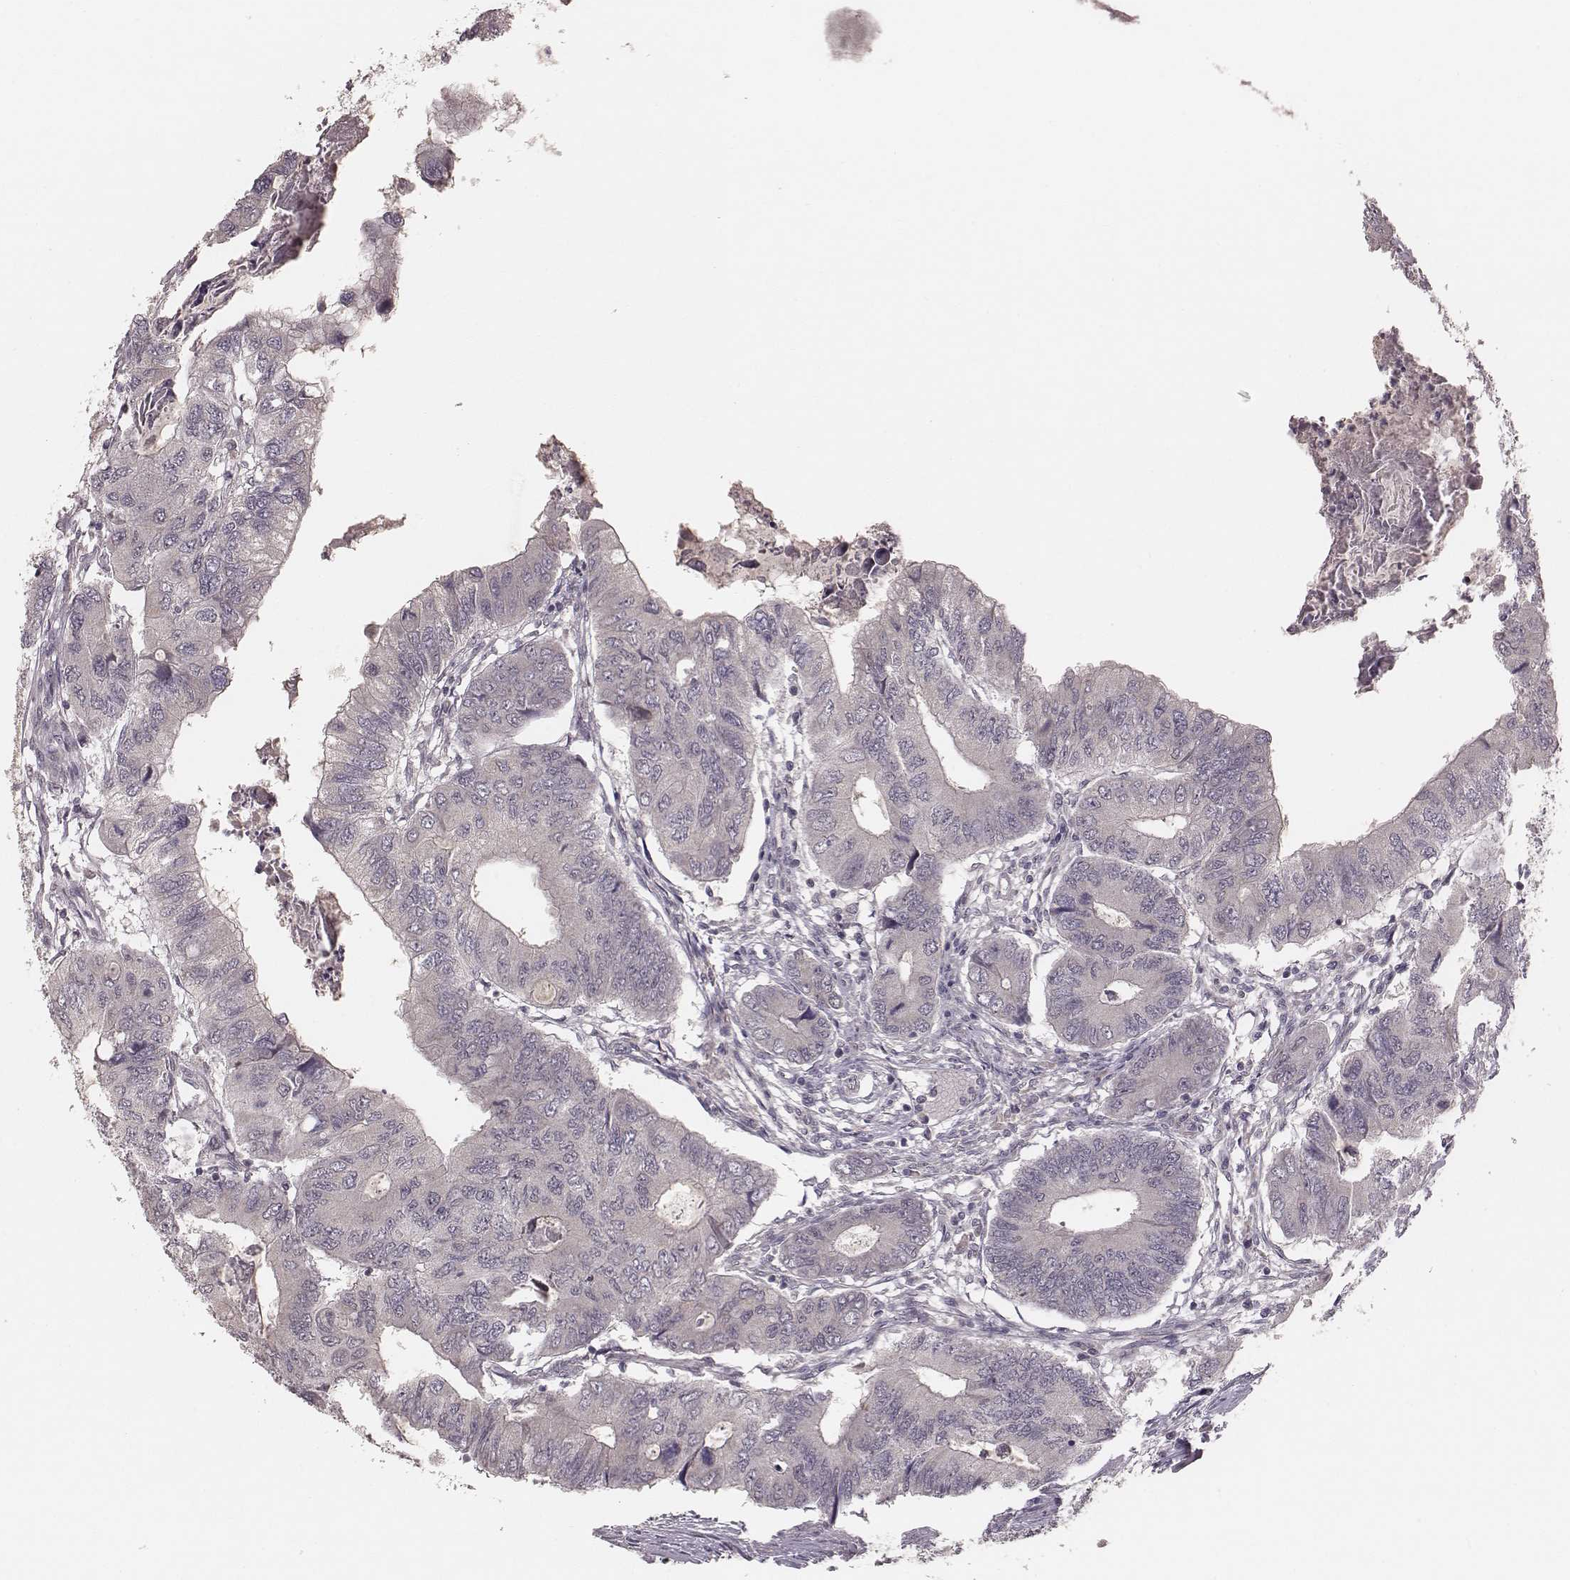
{"staining": {"intensity": "negative", "quantity": "none", "location": "none"}, "tissue": "colorectal cancer", "cell_type": "Tumor cells", "image_type": "cancer", "snomed": [{"axis": "morphology", "description": "Adenocarcinoma, NOS"}, {"axis": "topography", "description": "Colon"}], "caption": "This is an immunohistochemistry histopathology image of adenocarcinoma (colorectal). There is no positivity in tumor cells.", "gene": "LY6K", "patient": {"sex": "male", "age": 53}}